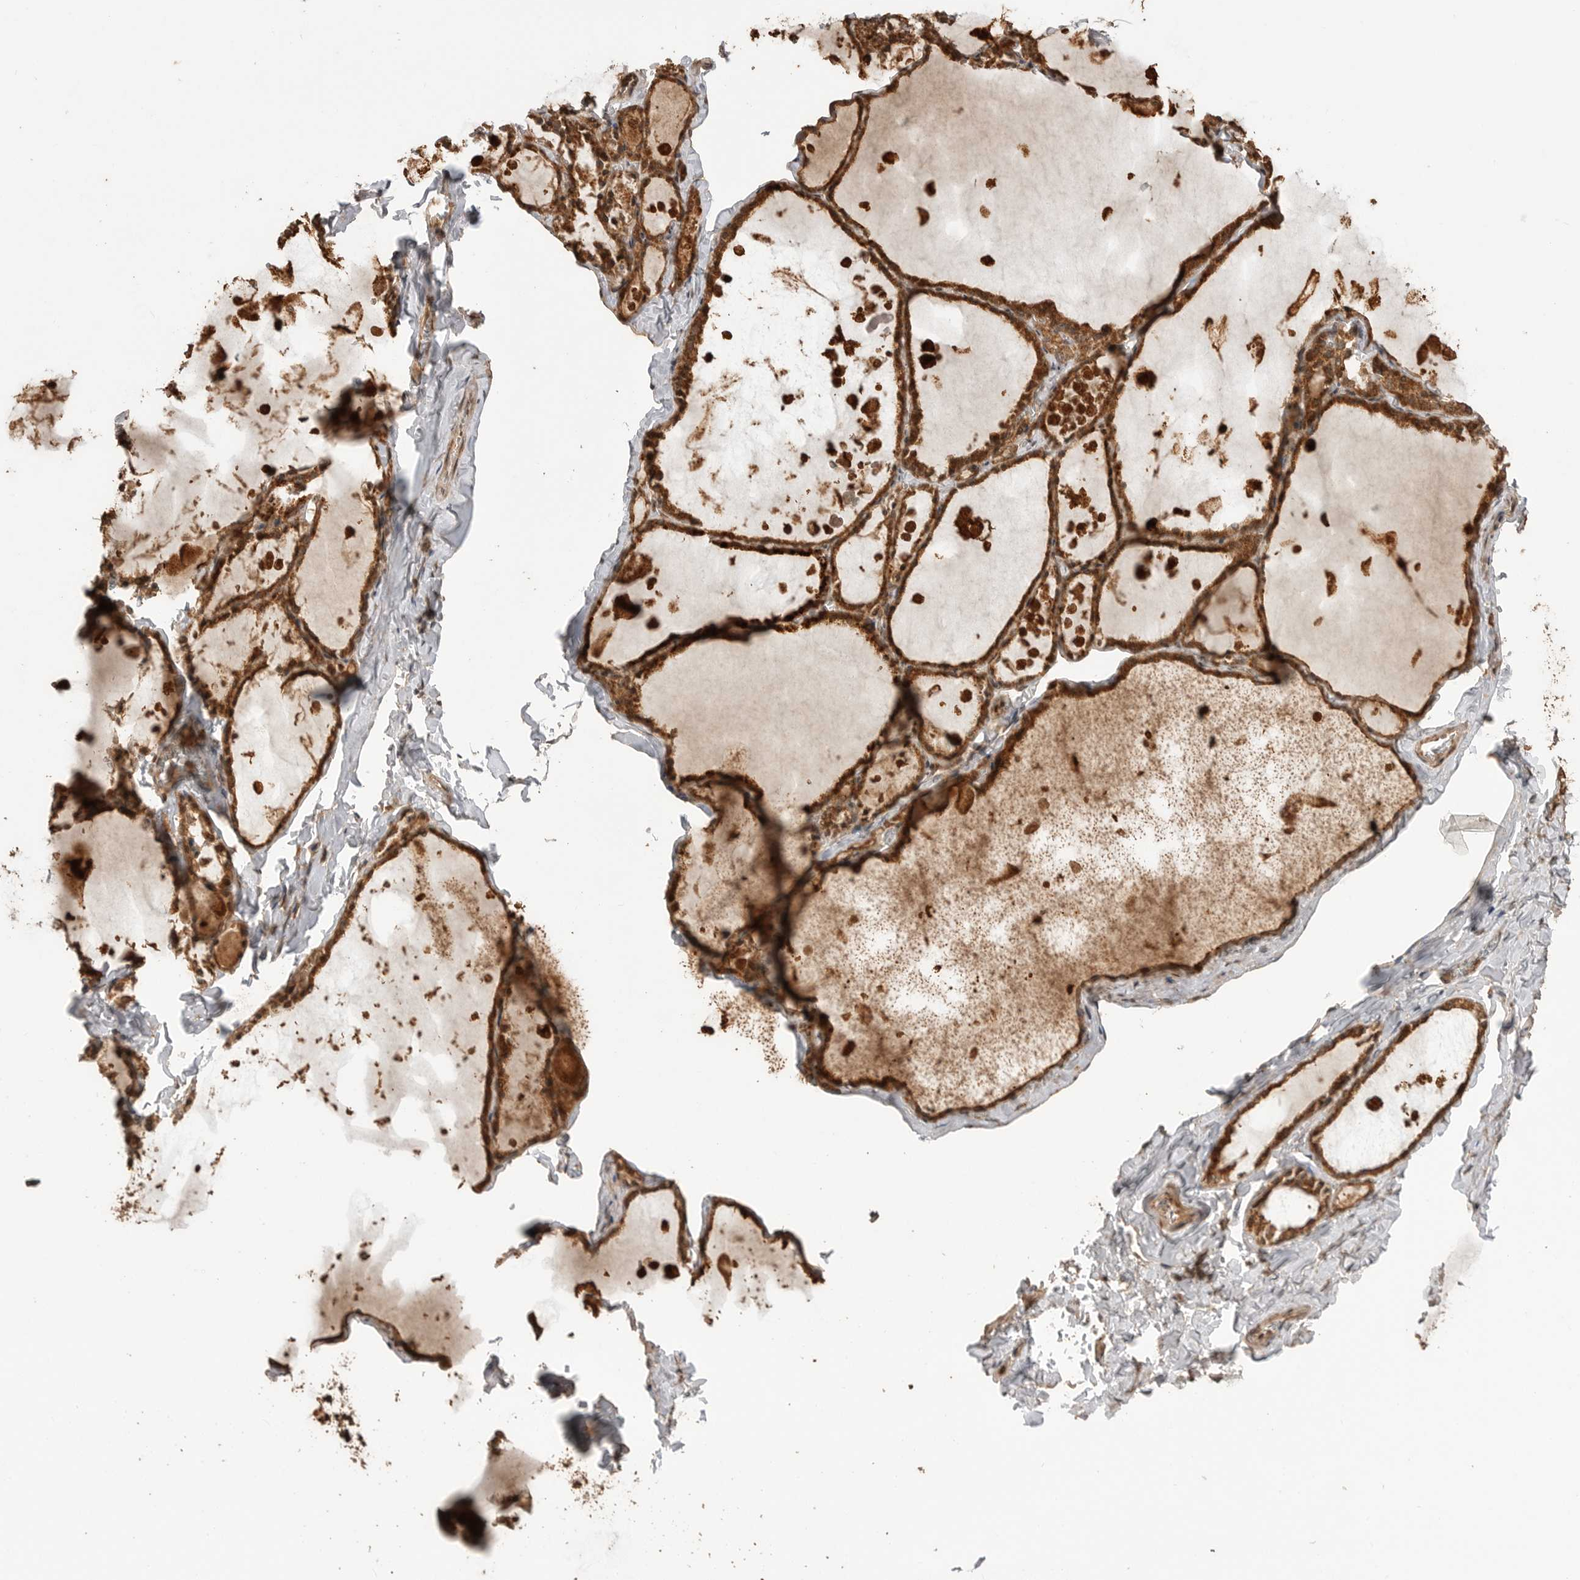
{"staining": {"intensity": "strong", "quantity": ">75%", "location": "cytoplasmic/membranous"}, "tissue": "thyroid gland", "cell_type": "Glandular cells", "image_type": "normal", "snomed": [{"axis": "morphology", "description": "Normal tissue, NOS"}, {"axis": "topography", "description": "Thyroid gland"}], "caption": "IHC staining of unremarkable thyroid gland, which shows high levels of strong cytoplasmic/membranous positivity in approximately >75% of glandular cells indicating strong cytoplasmic/membranous protein expression. The staining was performed using DAB (3,3'-diaminobenzidine) (brown) for protein detection and nuclei were counterstained in hematoxylin (blue).", "gene": "BOC", "patient": {"sex": "male", "age": 56}}